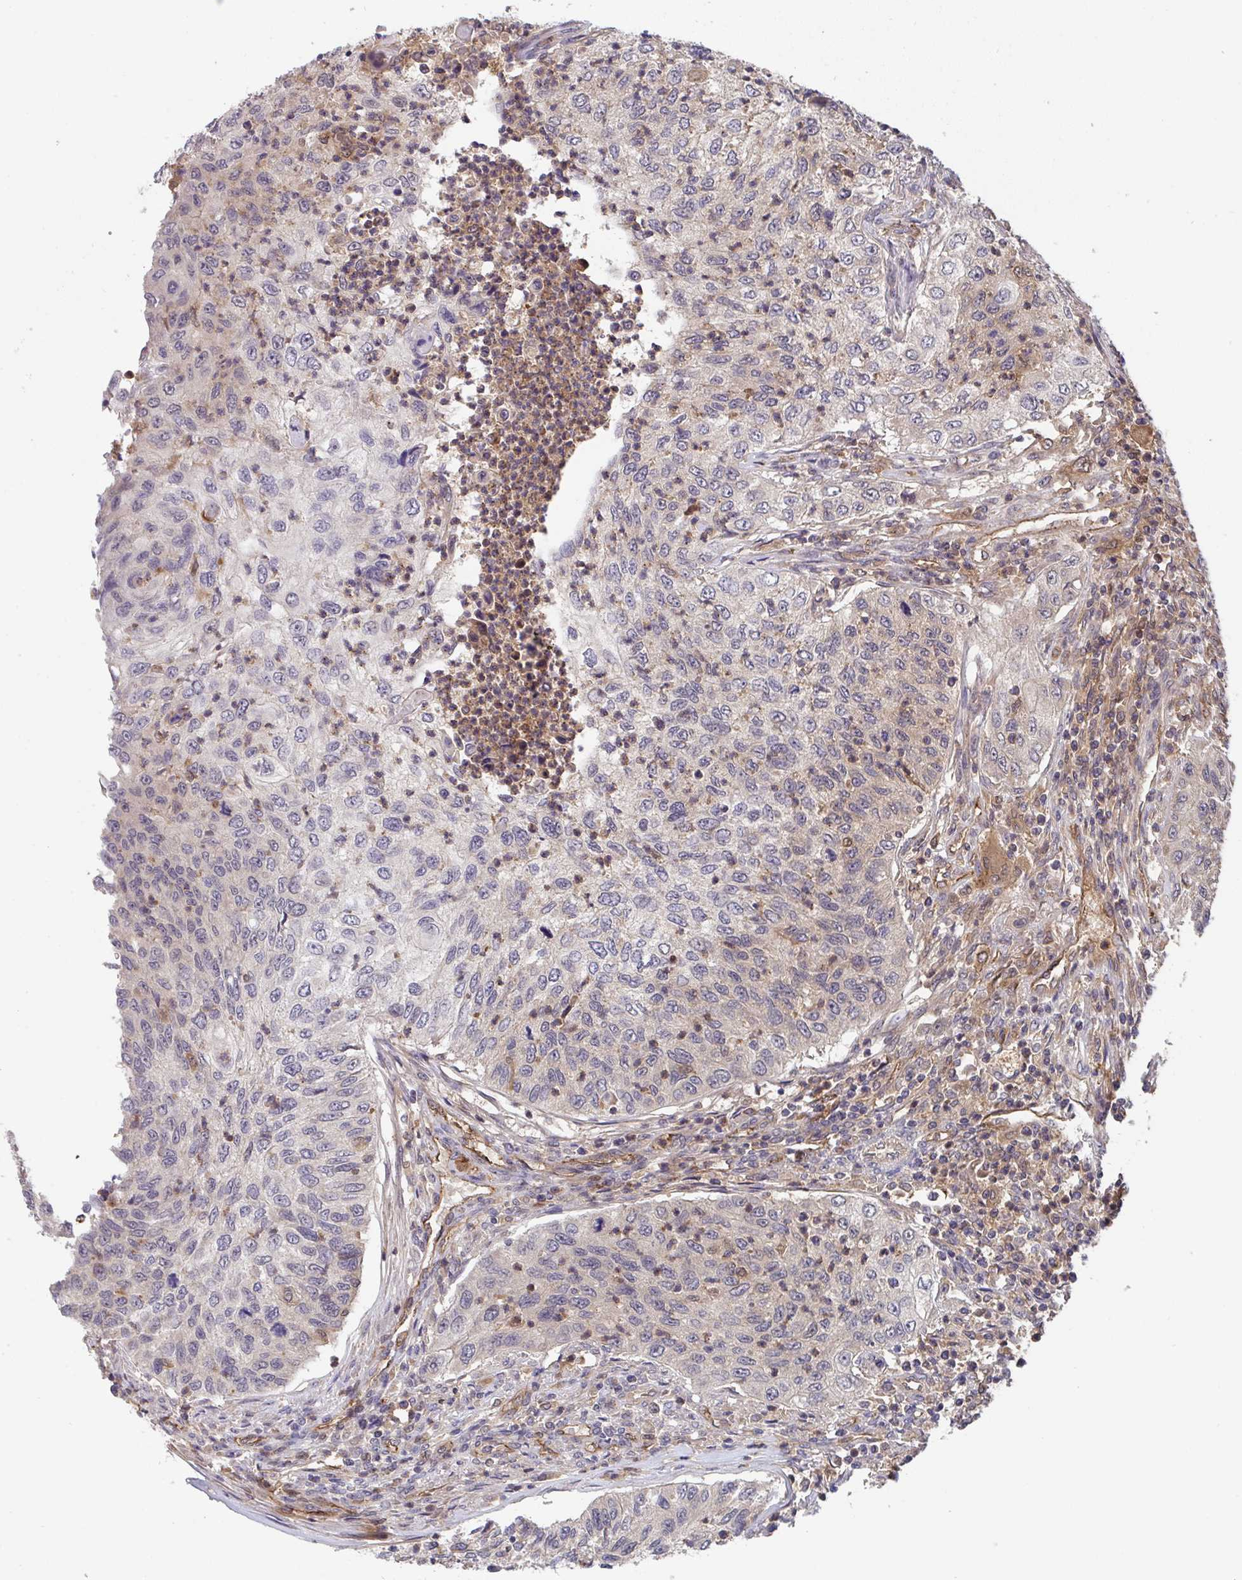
{"staining": {"intensity": "weak", "quantity": "25%-75%", "location": "cytoplasmic/membranous"}, "tissue": "urothelial cancer", "cell_type": "Tumor cells", "image_type": "cancer", "snomed": [{"axis": "morphology", "description": "Urothelial carcinoma, High grade"}, {"axis": "topography", "description": "Urinary bladder"}], "caption": "About 25%-75% of tumor cells in urothelial carcinoma (high-grade) reveal weak cytoplasmic/membranous protein expression as visualized by brown immunohistochemical staining.", "gene": "TIGAR", "patient": {"sex": "female", "age": 60}}